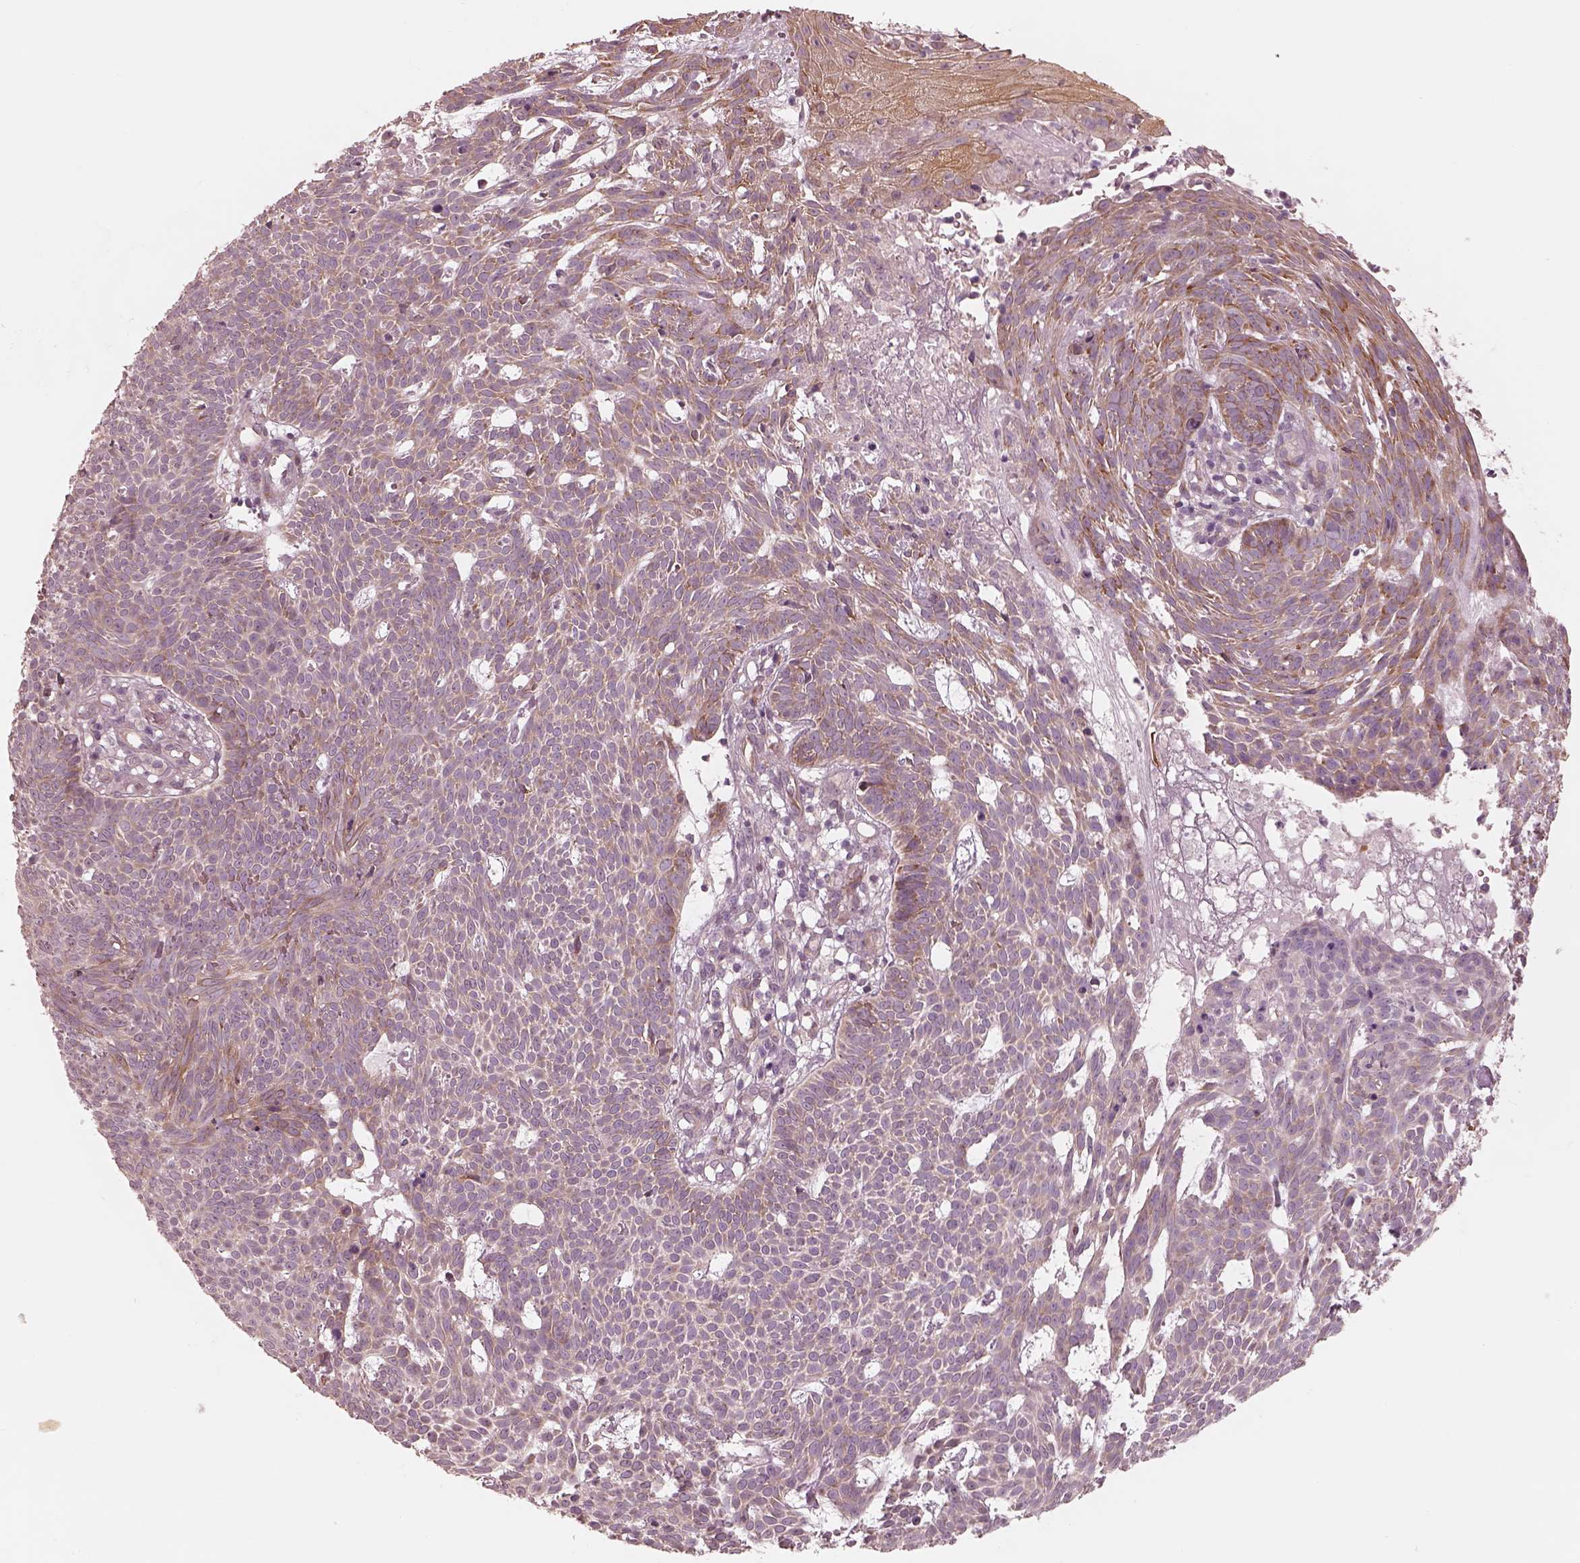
{"staining": {"intensity": "weak", "quantity": "<25%", "location": "cytoplasmic/membranous"}, "tissue": "skin cancer", "cell_type": "Tumor cells", "image_type": "cancer", "snomed": [{"axis": "morphology", "description": "Basal cell carcinoma"}, {"axis": "topography", "description": "Skin"}], "caption": "Tumor cells are negative for protein expression in human skin cancer.", "gene": "RAB3C", "patient": {"sex": "male", "age": 59}}